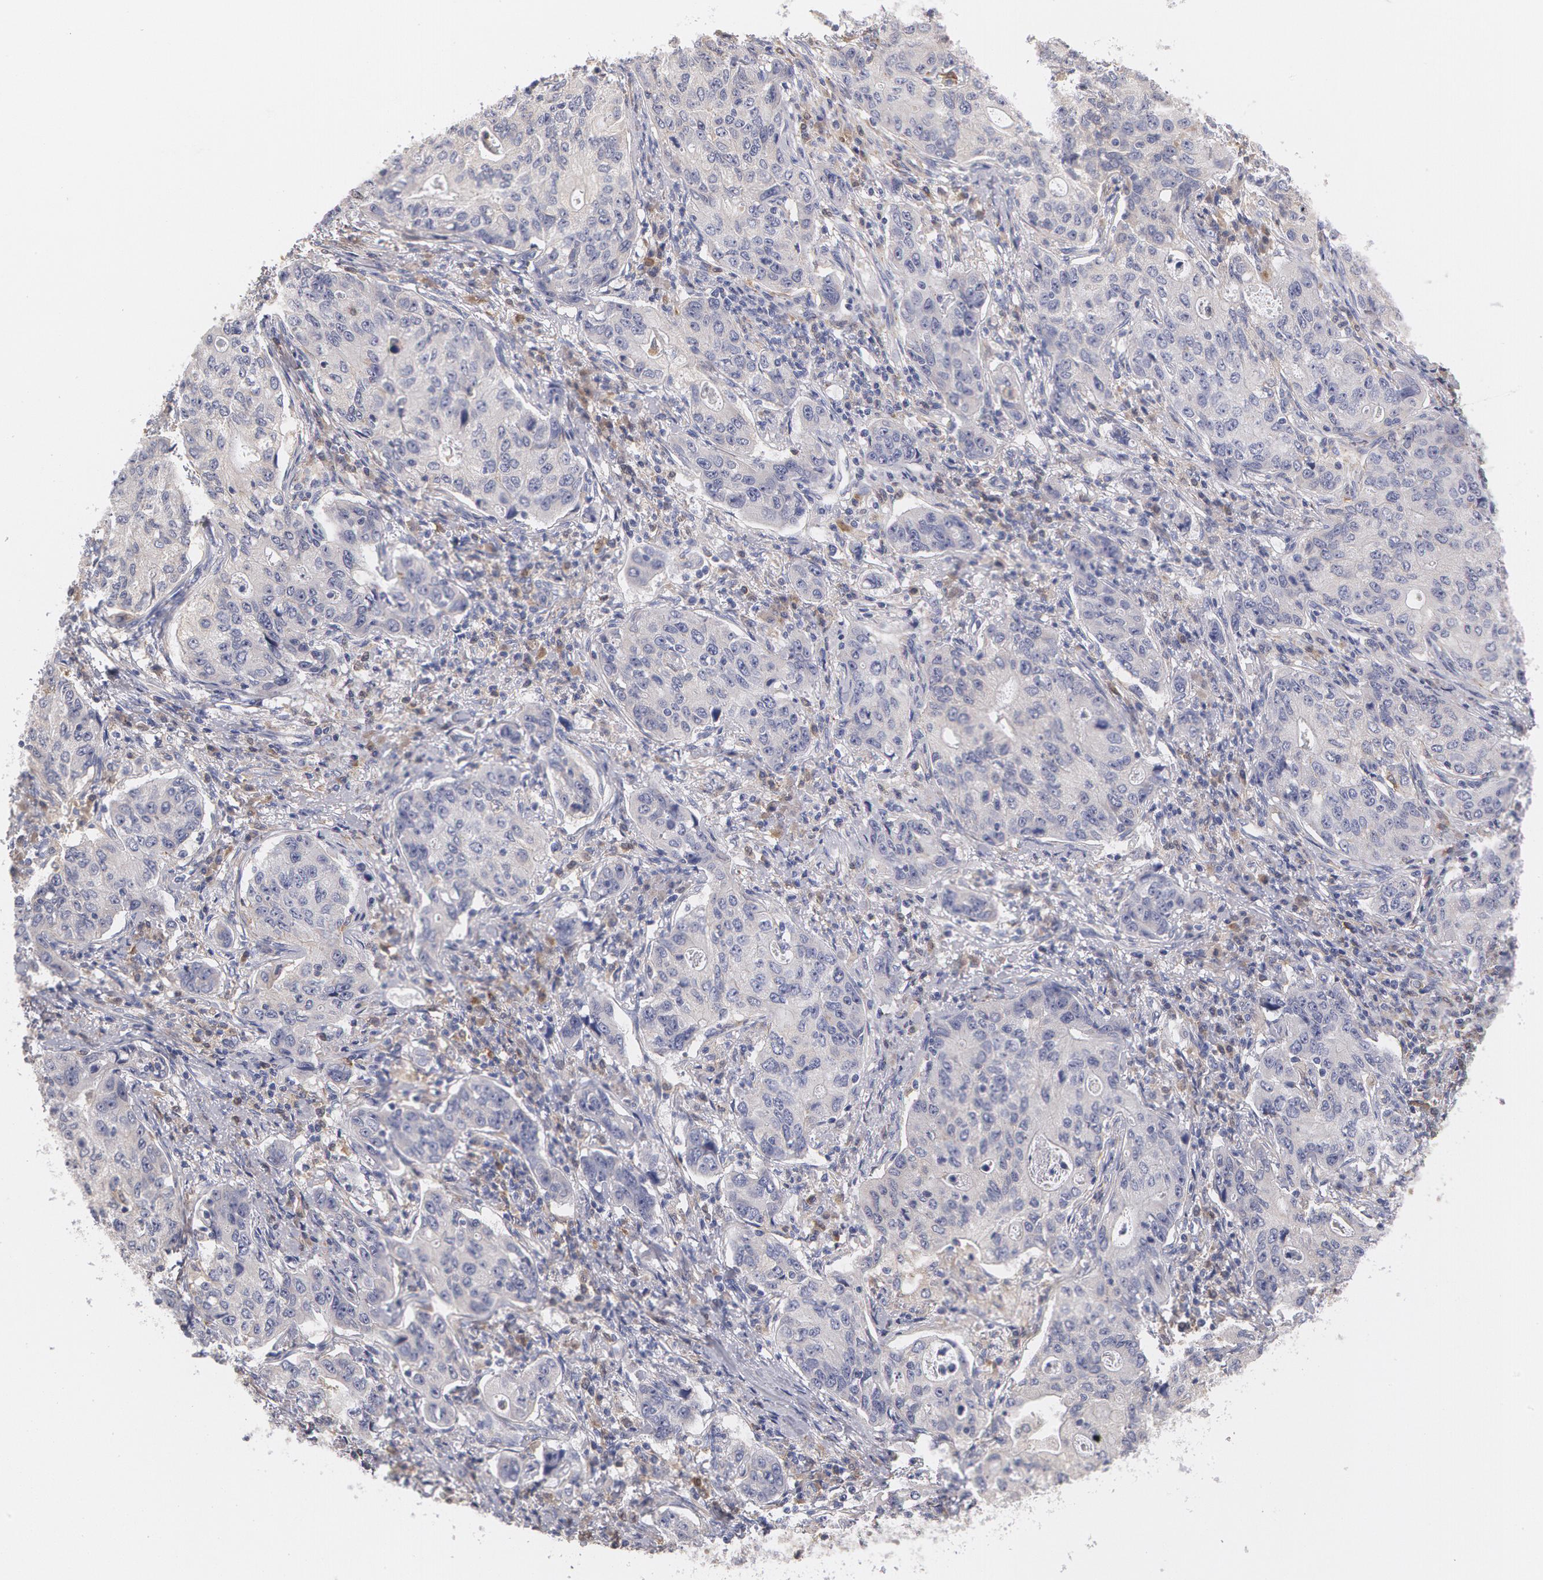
{"staining": {"intensity": "weak", "quantity": "<25%", "location": "cytoplasmic/membranous"}, "tissue": "stomach cancer", "cell_type": "Tumor cells", "image_type": "cancer", "snomed": [{"axis": "morphology", "description": "Adenocarcinoma, NOS"}, {"axis": "topography", "description": "Esophagus"}, {"axis": "topography", "description": "Stomach"}], "caption": "Histopathology image shows no protein positivity in tumor cells of stomach adenocarcinoma tissue. (Stains: DAB immunohistochemistry with hematoxylin counter stain, Microscopy: brightfield microscopy at high magnification).", "gene": "SYK", "patient": {"sex": "male", "age": 74}}